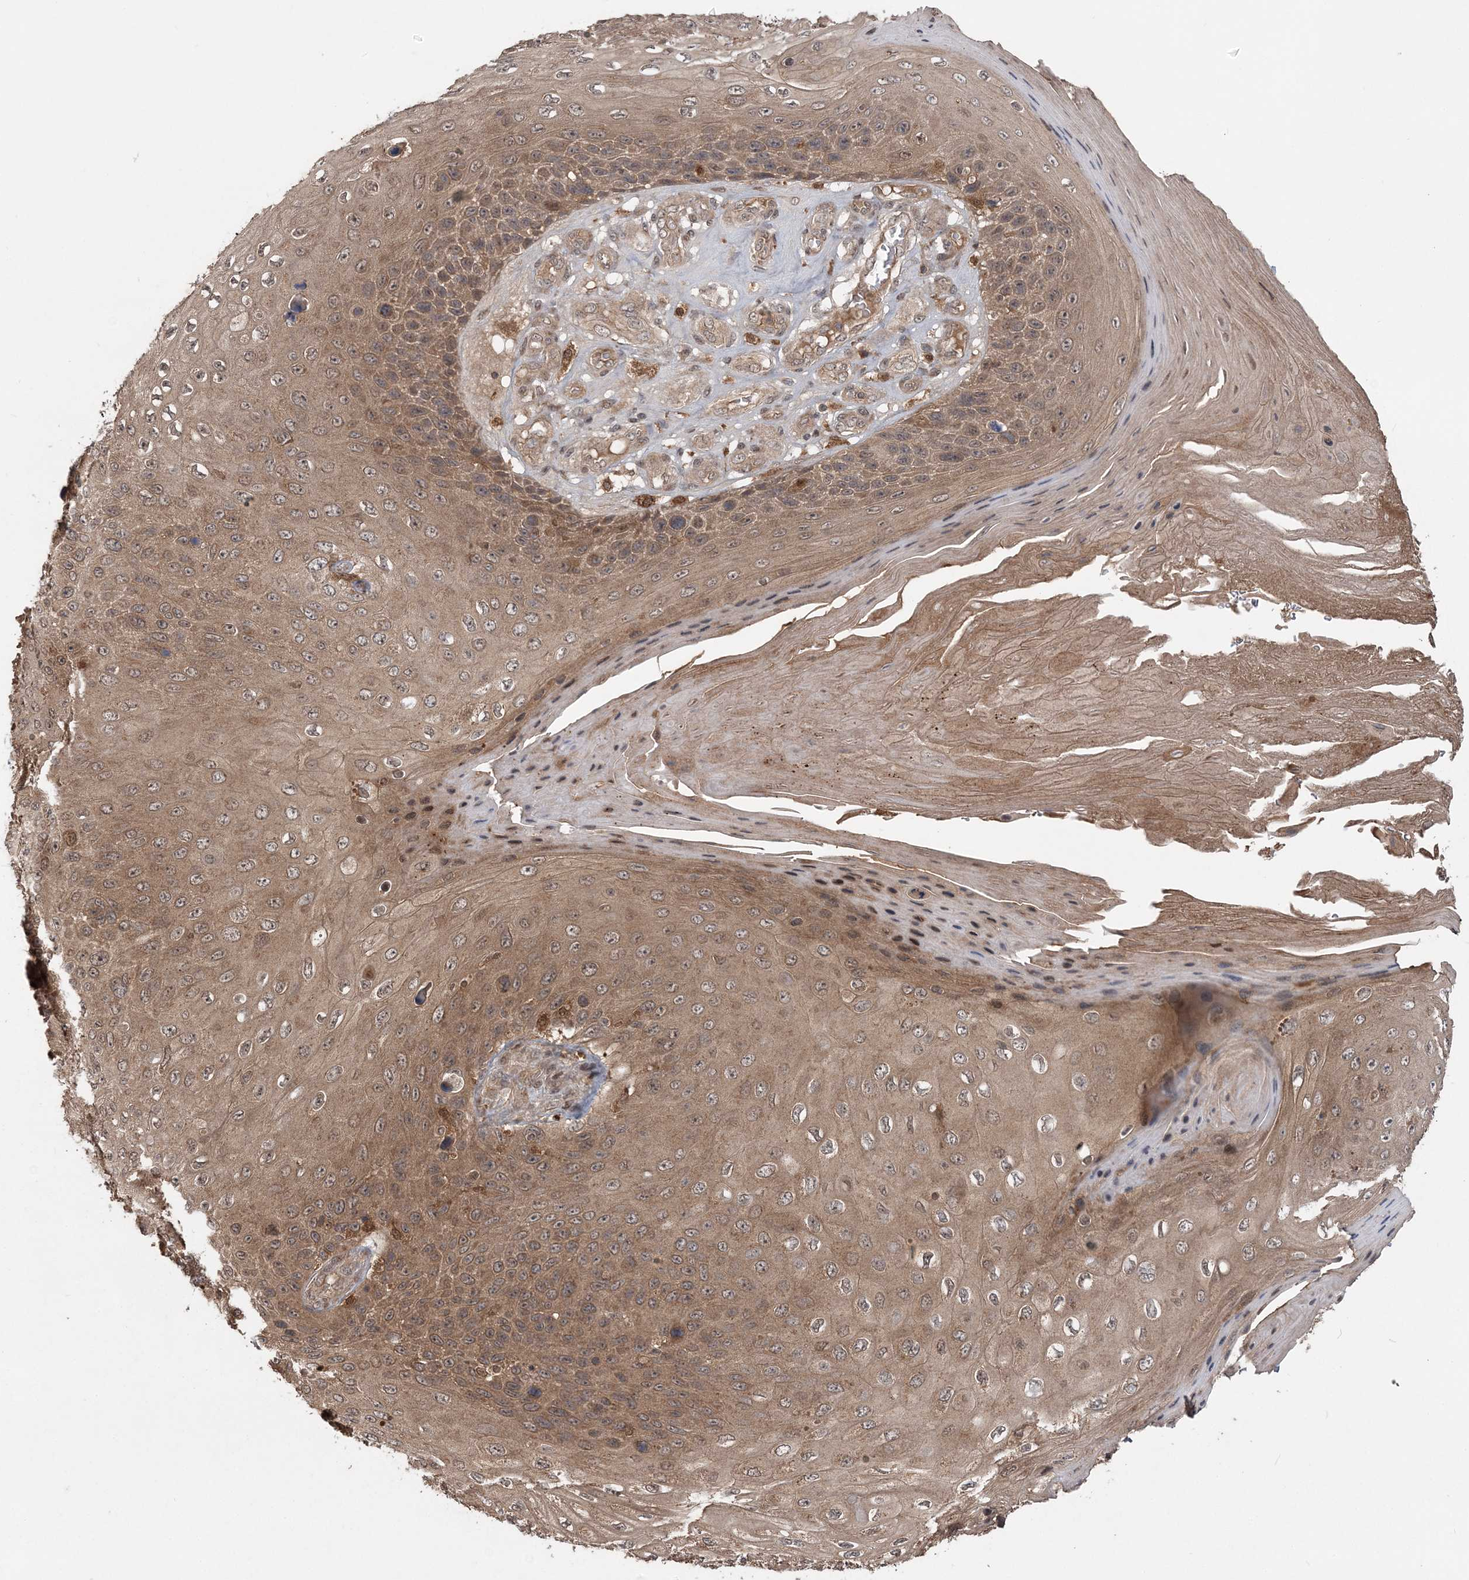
{"staining": {"intensity": "moderate", "quantity": ">75%", "location": "cytoplasmic/membranous"}, "tissue": "skin cancer", "cell_type": "Tumor cells", "image_type": "cancer", "snomed": [{"axis": "morphology", "description": "Squamous cell carcinoma, NOS"}, {"axis": "topography", "description": "Skin"}], "caption": "Immunohistochemistry (IHC) of skin cancer (squamous cell carcinoma) shows medium levels of moderate cytoplasmic/membranous expression in about >75% of tumor cells.", "gene": "LACC1", "patient": {"sex": "female", "age": 88}}